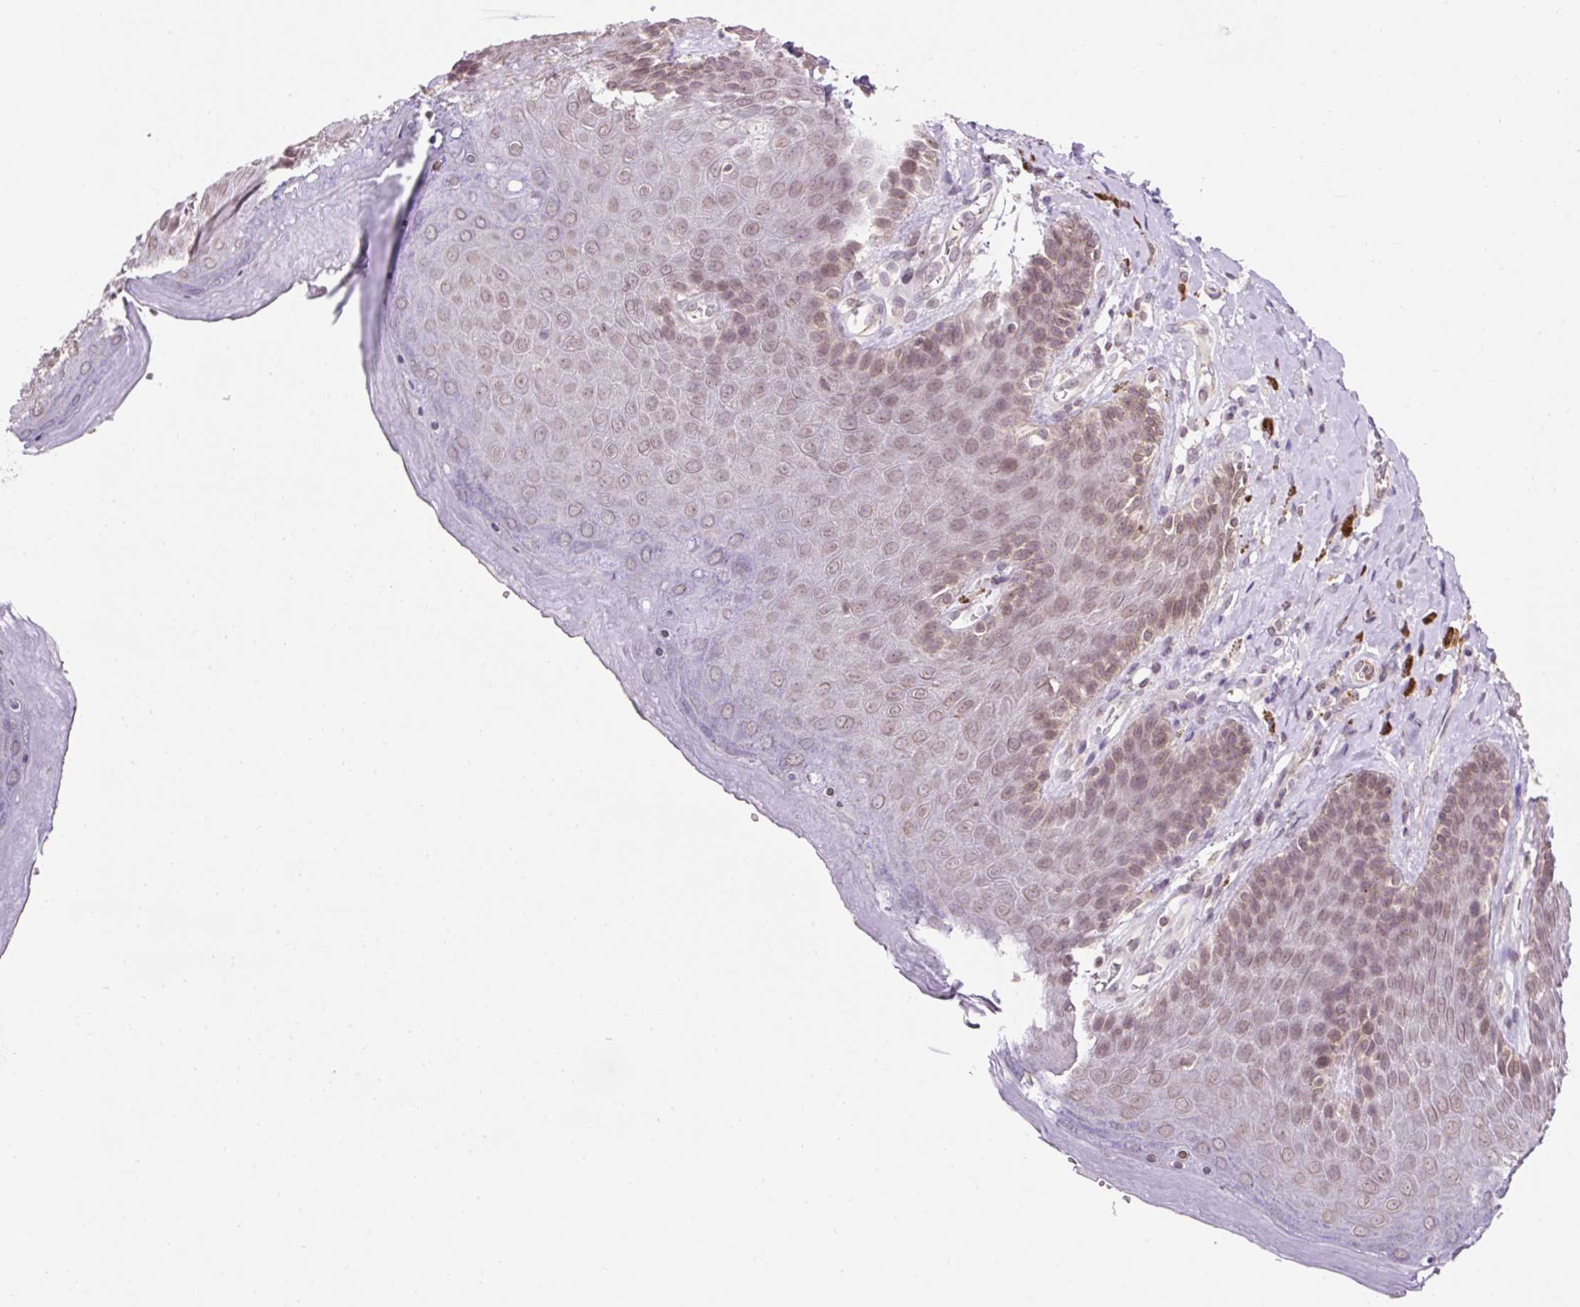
{"staining": {"intensity": "weak", "quantity": "25%-75%", "location": "cytoplasmic/membranous,nuclear"}, "tissue": "skin", "cell_type": "Epidermal cells", "image_type": "normal", "snomed": [{"axis": "morphology", "description": "Normal tissue, NOS"}, {"axis": "topography", "description": "Anal"}, {"axis": "topography", "description": "Peripheral nerve tissue"}], "caption": "Immunohistochemical staining of normal human skin shows low levels of weak cytoplasmic/membranous,nuclear positivity in approximately 25%-75% of epidermal cells. Using DAB (3,3'-diaminobenzidine) (brown) and hematoxylin (blue) stains, captured at high magnification using brightfield microscopy.", "gene": "ZNF610", "patient": {"sex": "male", "age": 53}}